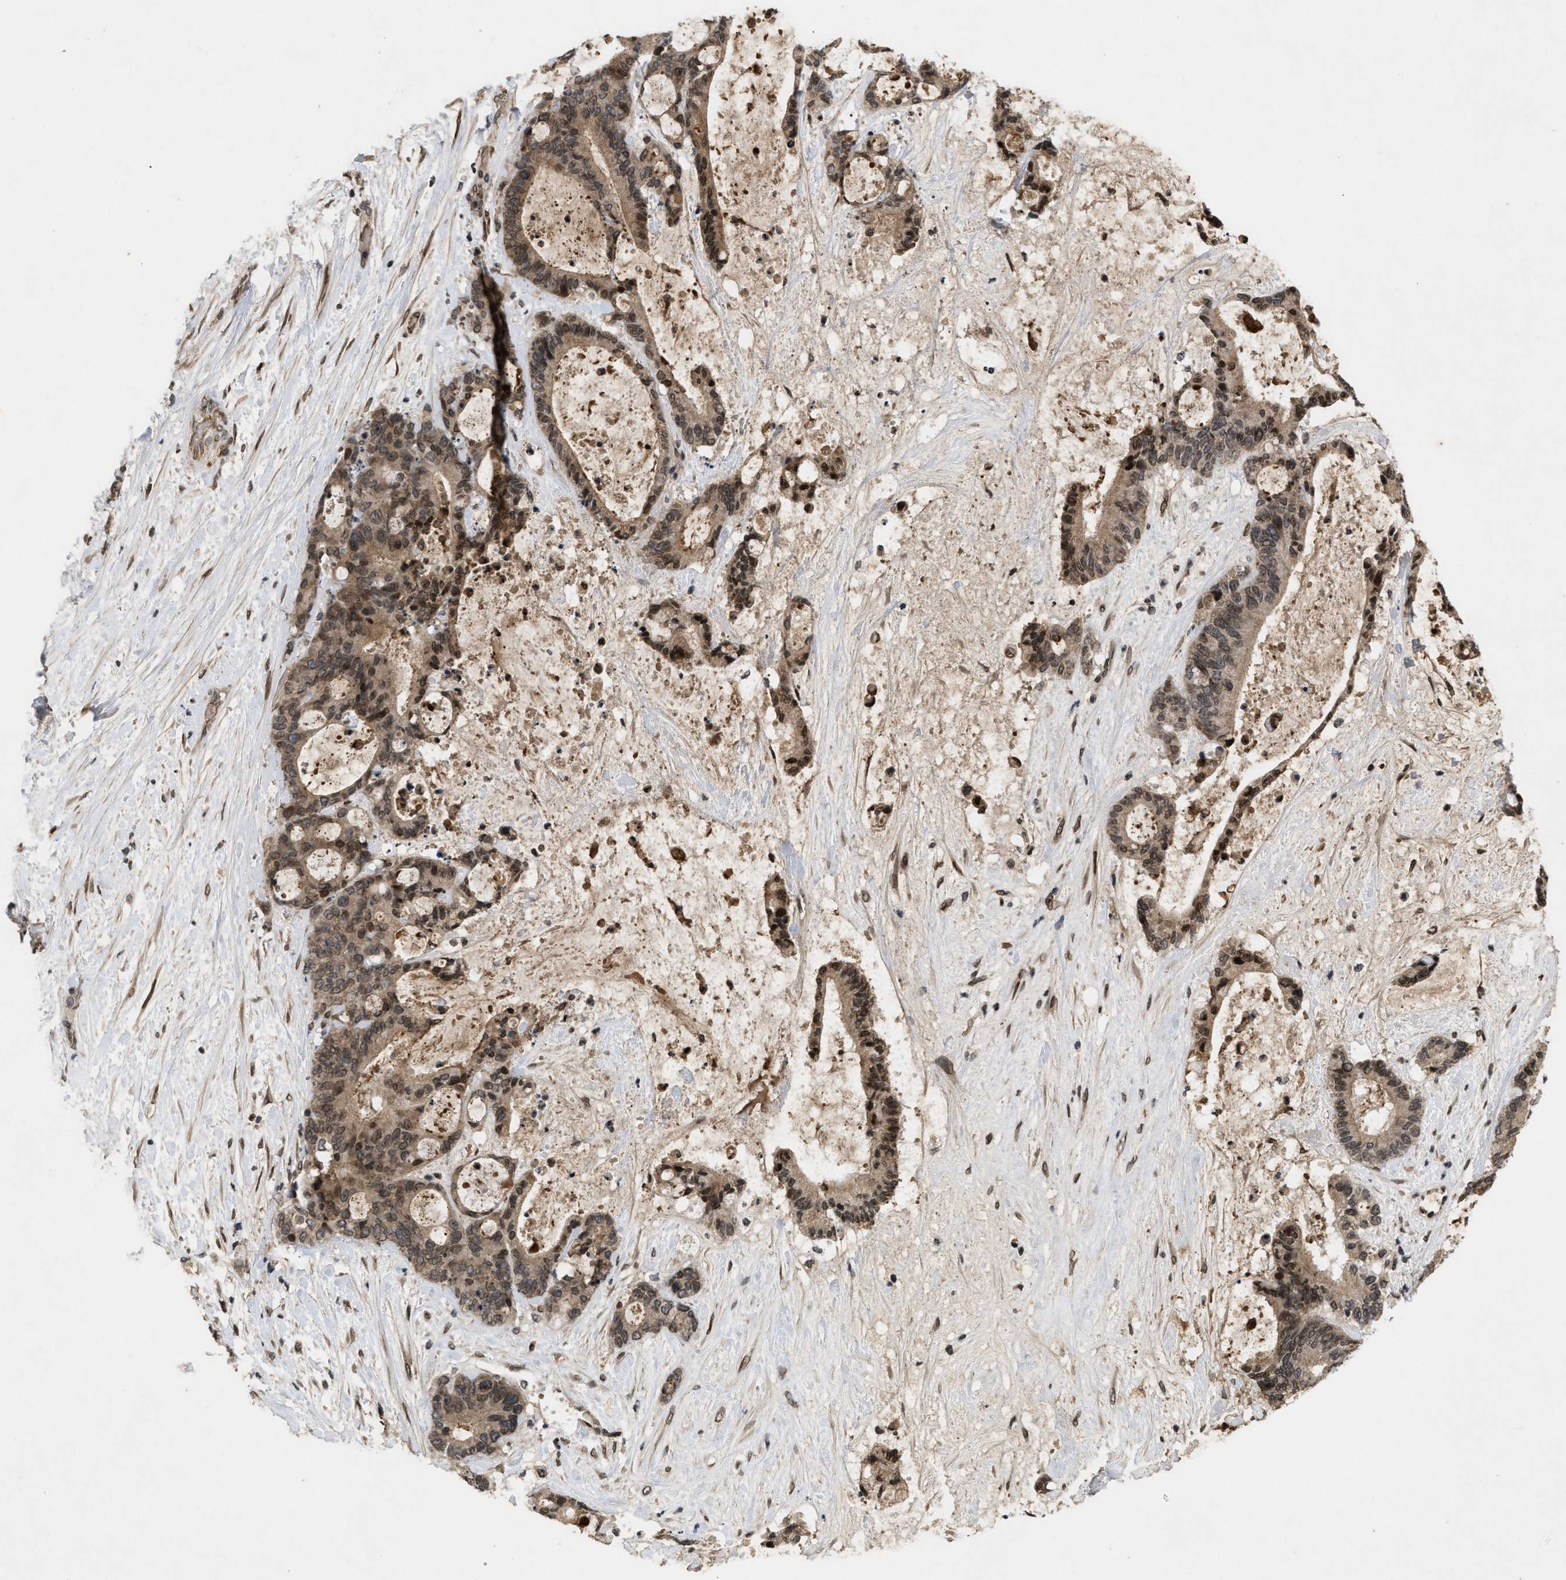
{"staining": {"intensity": "moderate", "quantity": ">75%", "location": "cytoplasmic/membranous,nuclear"}, "tissue": "liver cancer", "cell_type": "Tumor cells", "image_type": "cancer", "snomed": [{"axis": "morphology", "description": "Cholangiocarcinoma"}, {"axis": "topography", "description": "Liver"}], "caption": "Liver cancer stained with a brown dye displays moderate cytoplasmic/membranous and nuclear positive staining in approximately >75% of tumor cells.", "gene": "CRY1", "patient": {"sex": "female", "age": 73}}